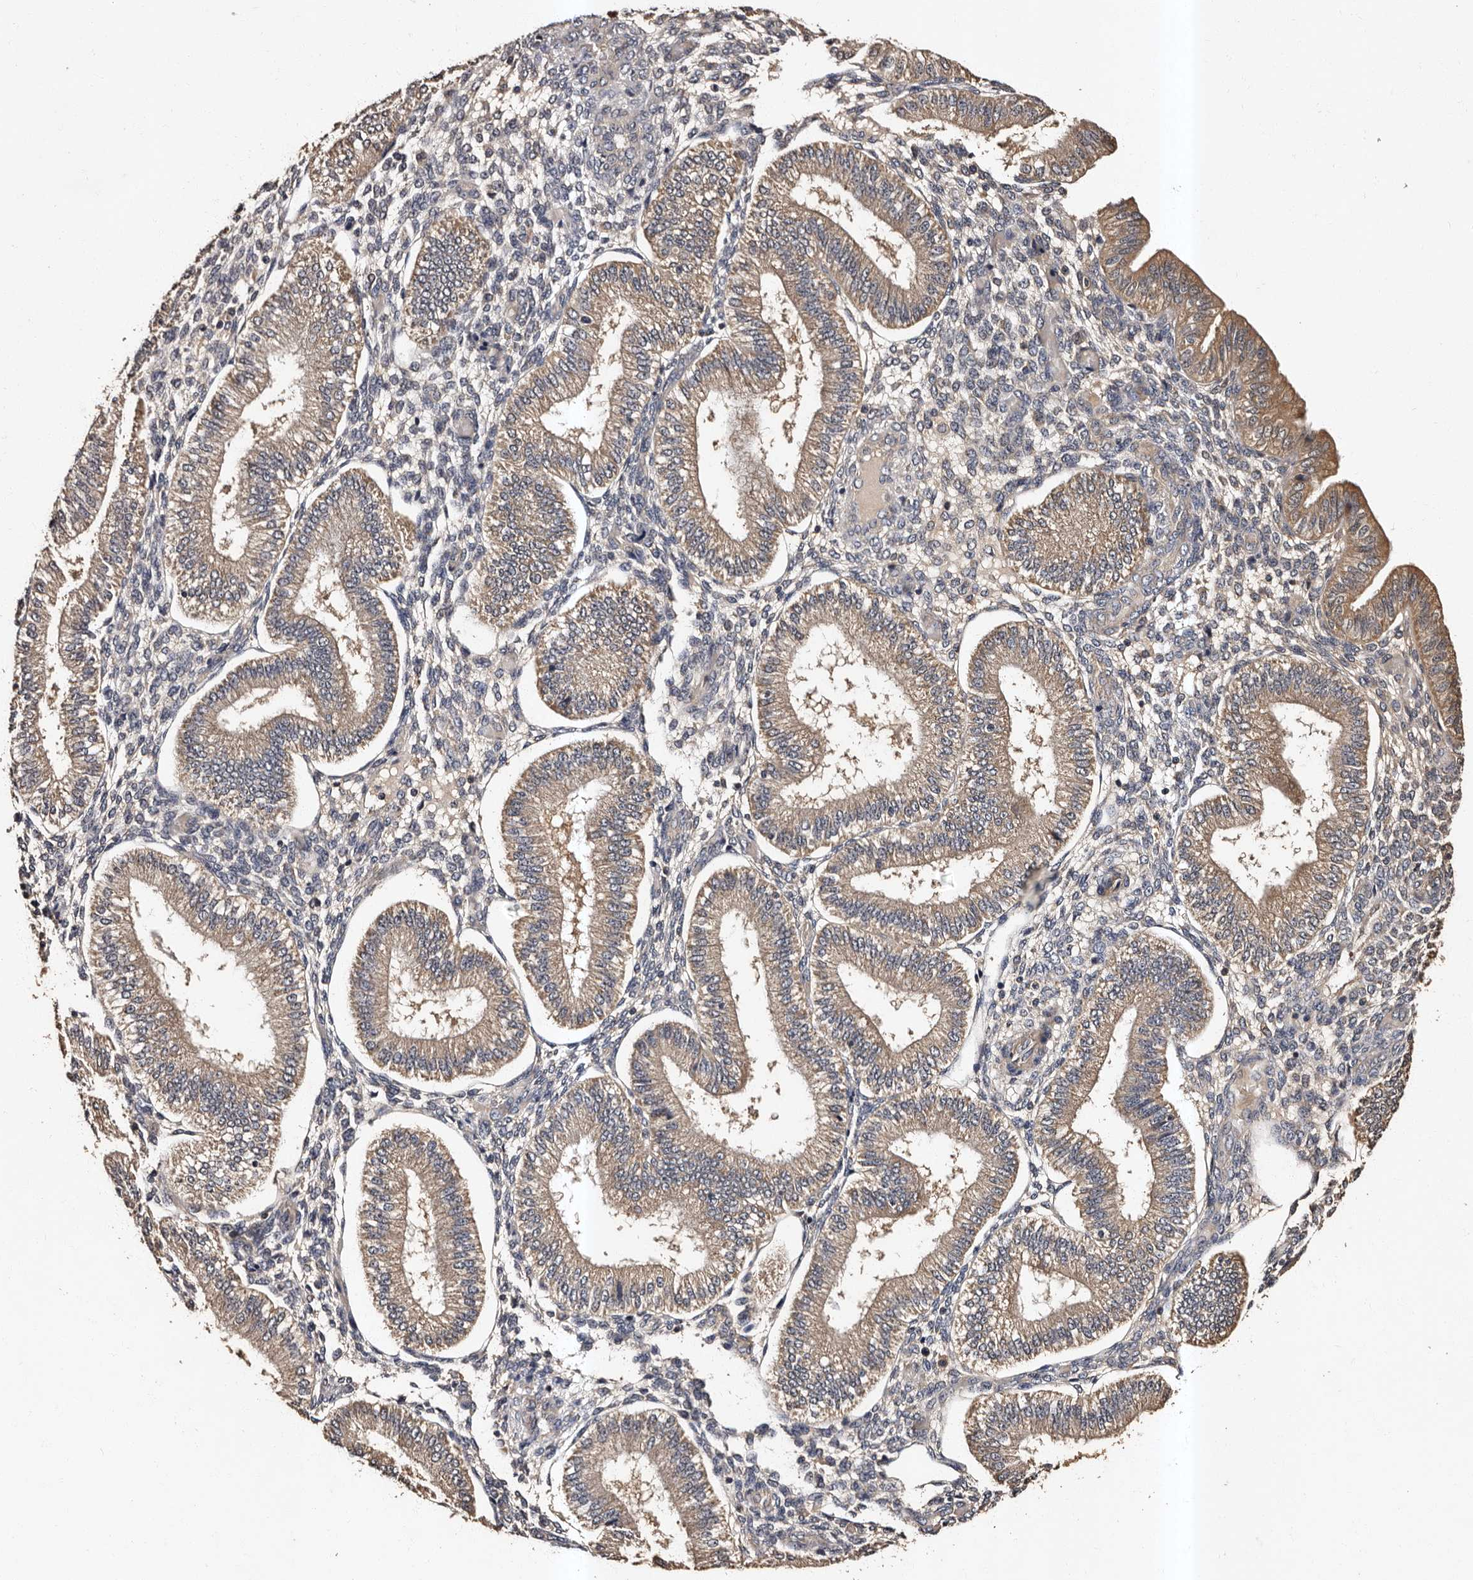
{"staining": {"intensity": "negative", "quantity": "none", "location": "none"}, "tissue": "endometrium", "cell_type": "Cells in endometrial stroma", "image_type": "normal", "snomed": [{"axis": "morphology", "description": "Normal tissue, NOS"}, {"axis": "topography", "description": "Endometrium"}], "caption": "This is an immunohistochemistry (IHC) histopathology image of benign human endometrium. There is no staining in cells in endometrial stroma.", "gene": "ADCK5", "patient": {"sex": "female", "age": 39}}